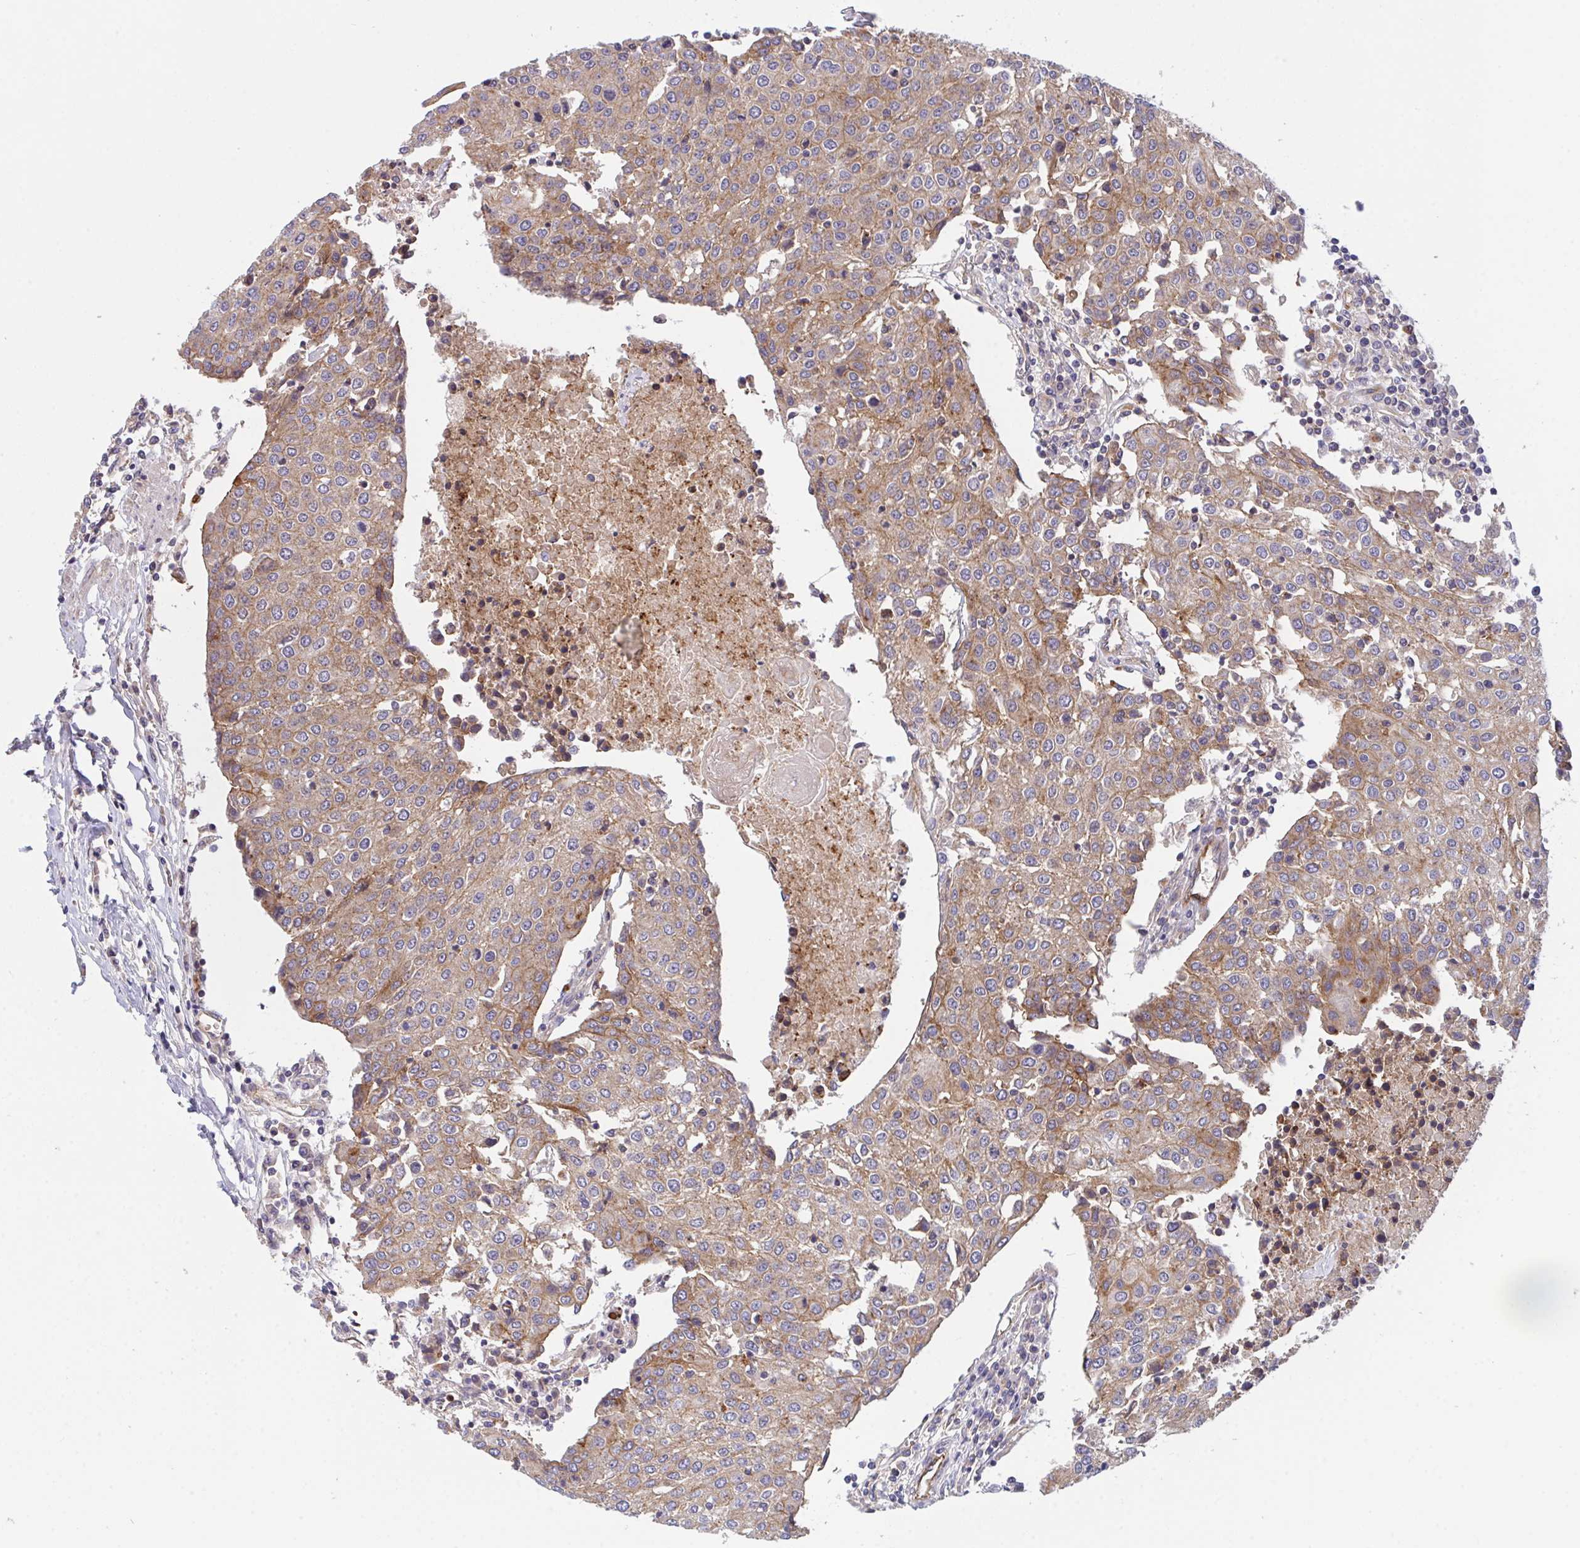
{"staining": {"intensity": "weak", "quantity": "25%-75%", "location": "cytoplasmic/membranous"}, "tissue": "urothelial cancer", "cell_type": "Tumor cells", "image_type": "cancer", "snomed": [{"axis": "morphology", "description": "Urothelial carcinoma, High grade"}, {"axis": "topography", "description": "Urinary bladder"}], "caption": "Immunohistochemistry image of urothelial carcinoma (high-grade) stained for a protein (brown), which reveals low levels of weak cytoplasmic/membranous expression in about 25%-75% of tumor cells.", "gene": "C4orf36", "patient": {"sex": "female", "age": 85}}